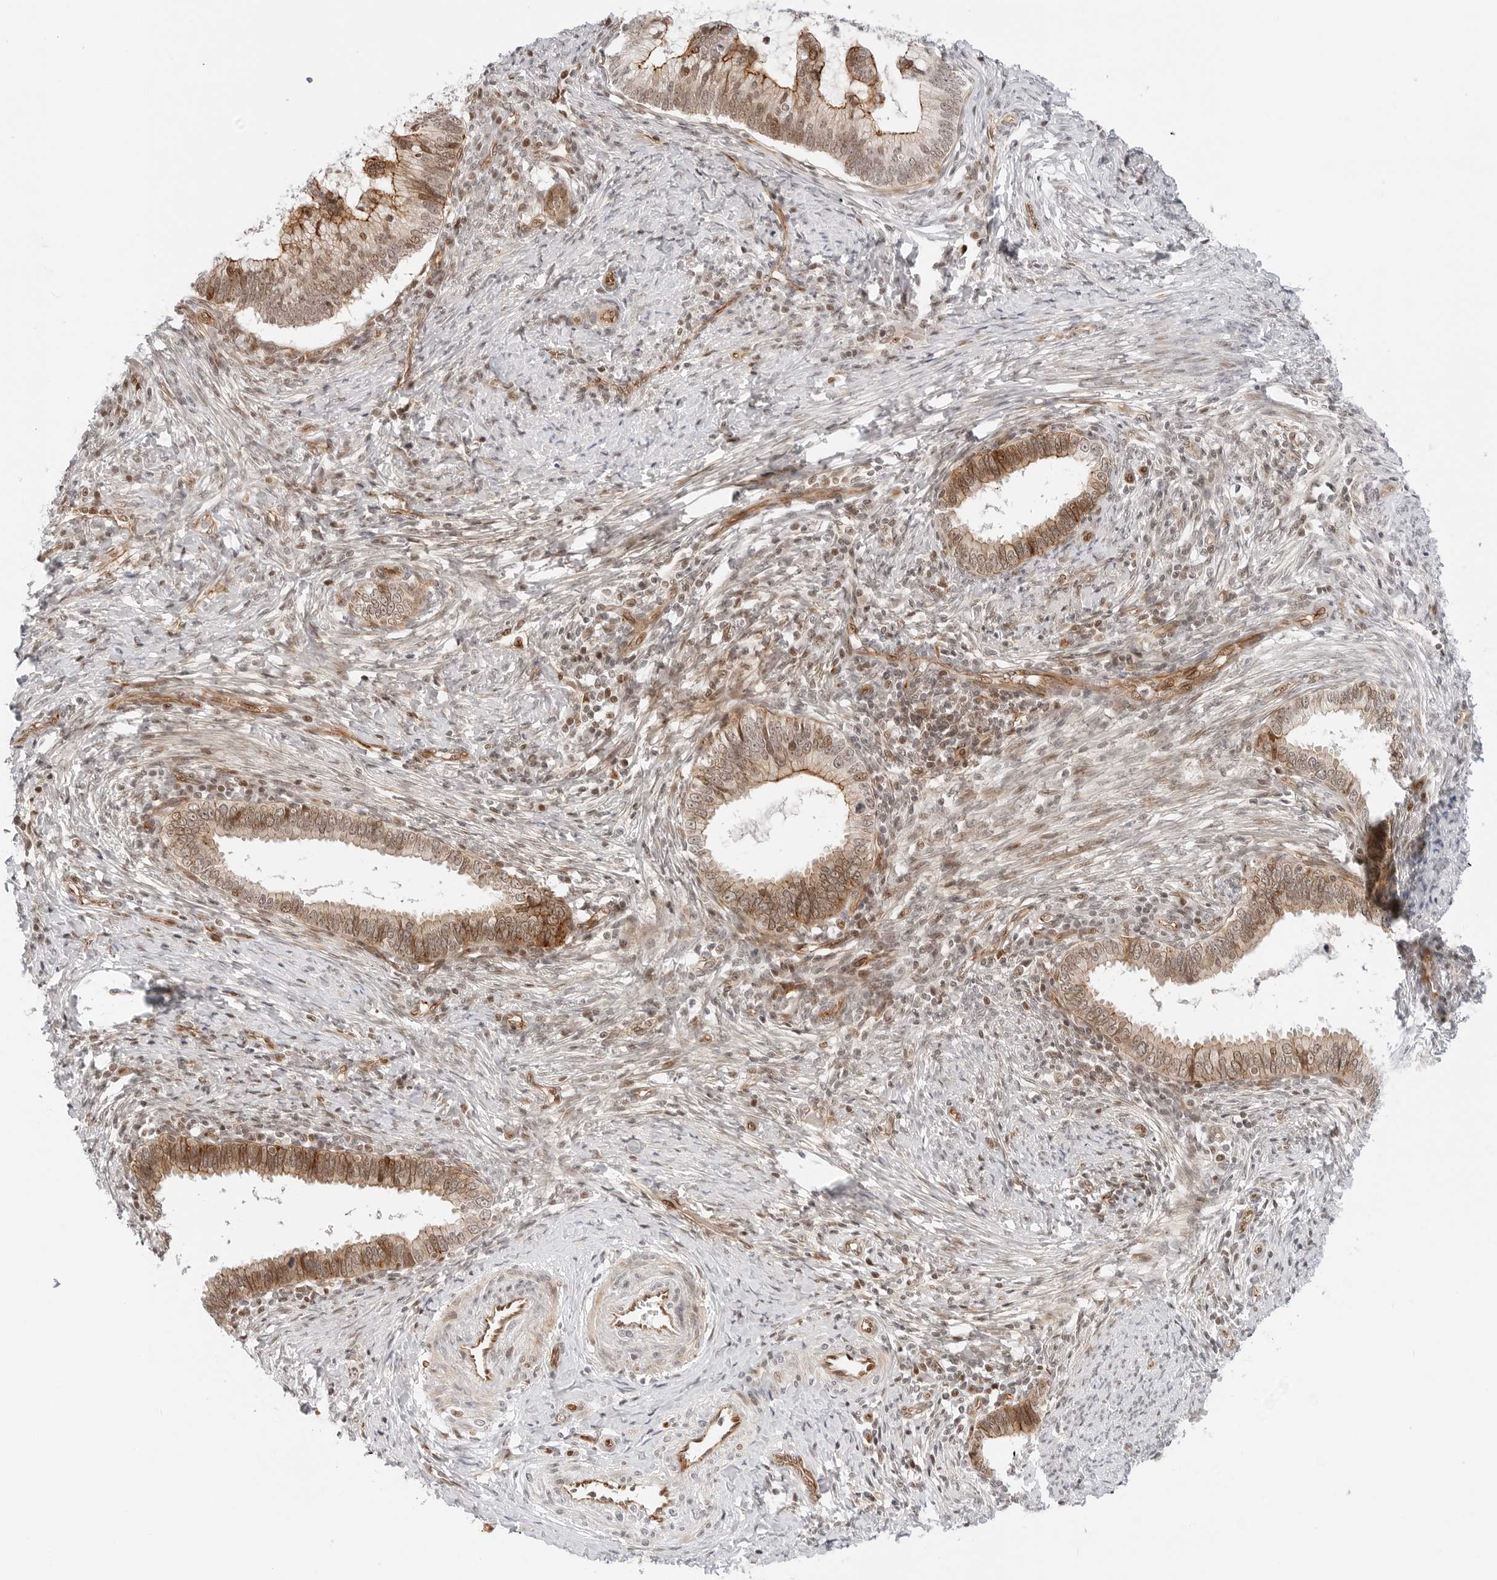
{"staining": {"intensity": "moderate", "quantity": ">75%", "location": "cytoplasmic/membranous,nuclear"}, "tissue": "cervical cancer", "cell_type": "Tumor cells", "image_type": "cancer", "snomed": [{"axis": "morphology", "description": "Adenocarcinoma, NOS"}, {"axis": "topography", "description": "Cervix"}], "caption": "DAB immunohistochemical staining of cervical adenocarcinoma displays moderate cytoplasmic/membranous and nuclear protein expression in about >75% of tumor cells.", "gene": "ZNF613", "patient": {"sex": "female", "age": 36}}